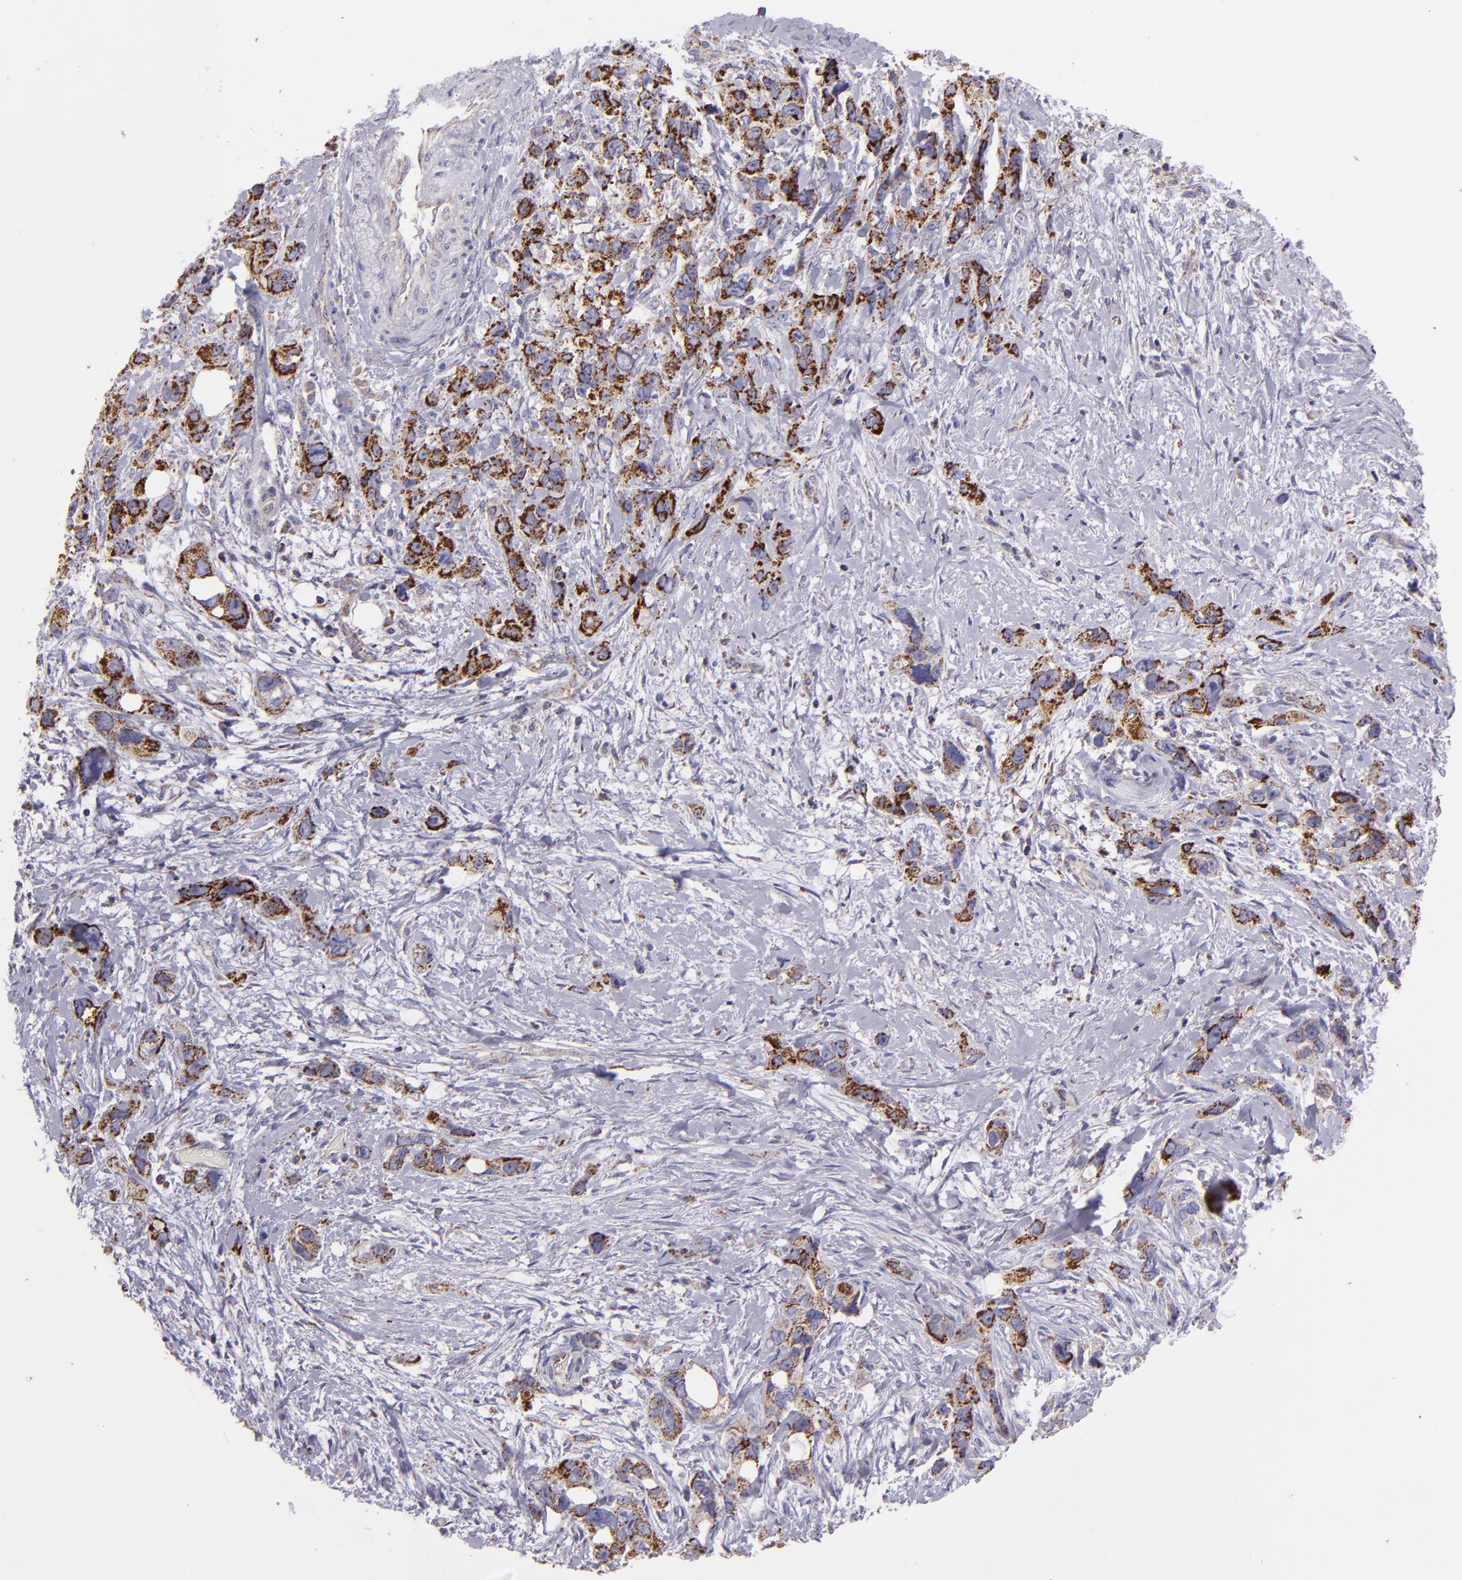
{"staining": {"intensity": "moderate", "quantity": ">75%", "location": "cytoplasmic/membranous"}, "tissue": "stomach cancer", "cell_type": "Tumor cells", "image_type": "cancer", "snomed": [{"axis": "morphology", "description": "Adenocarcinoma, NOS"}, {"axis": "topography", "description": "Stomach, upper"}], "caption": "A high-resolution micrograph shows IHC staining of adenocarcinoma (stomach), which demonstrates moderate cytoplasmic/membranous positivity in about >75% of tumor cells.", "gene": "HSPD1", "patient": {"sex": "male", "age": 47}}